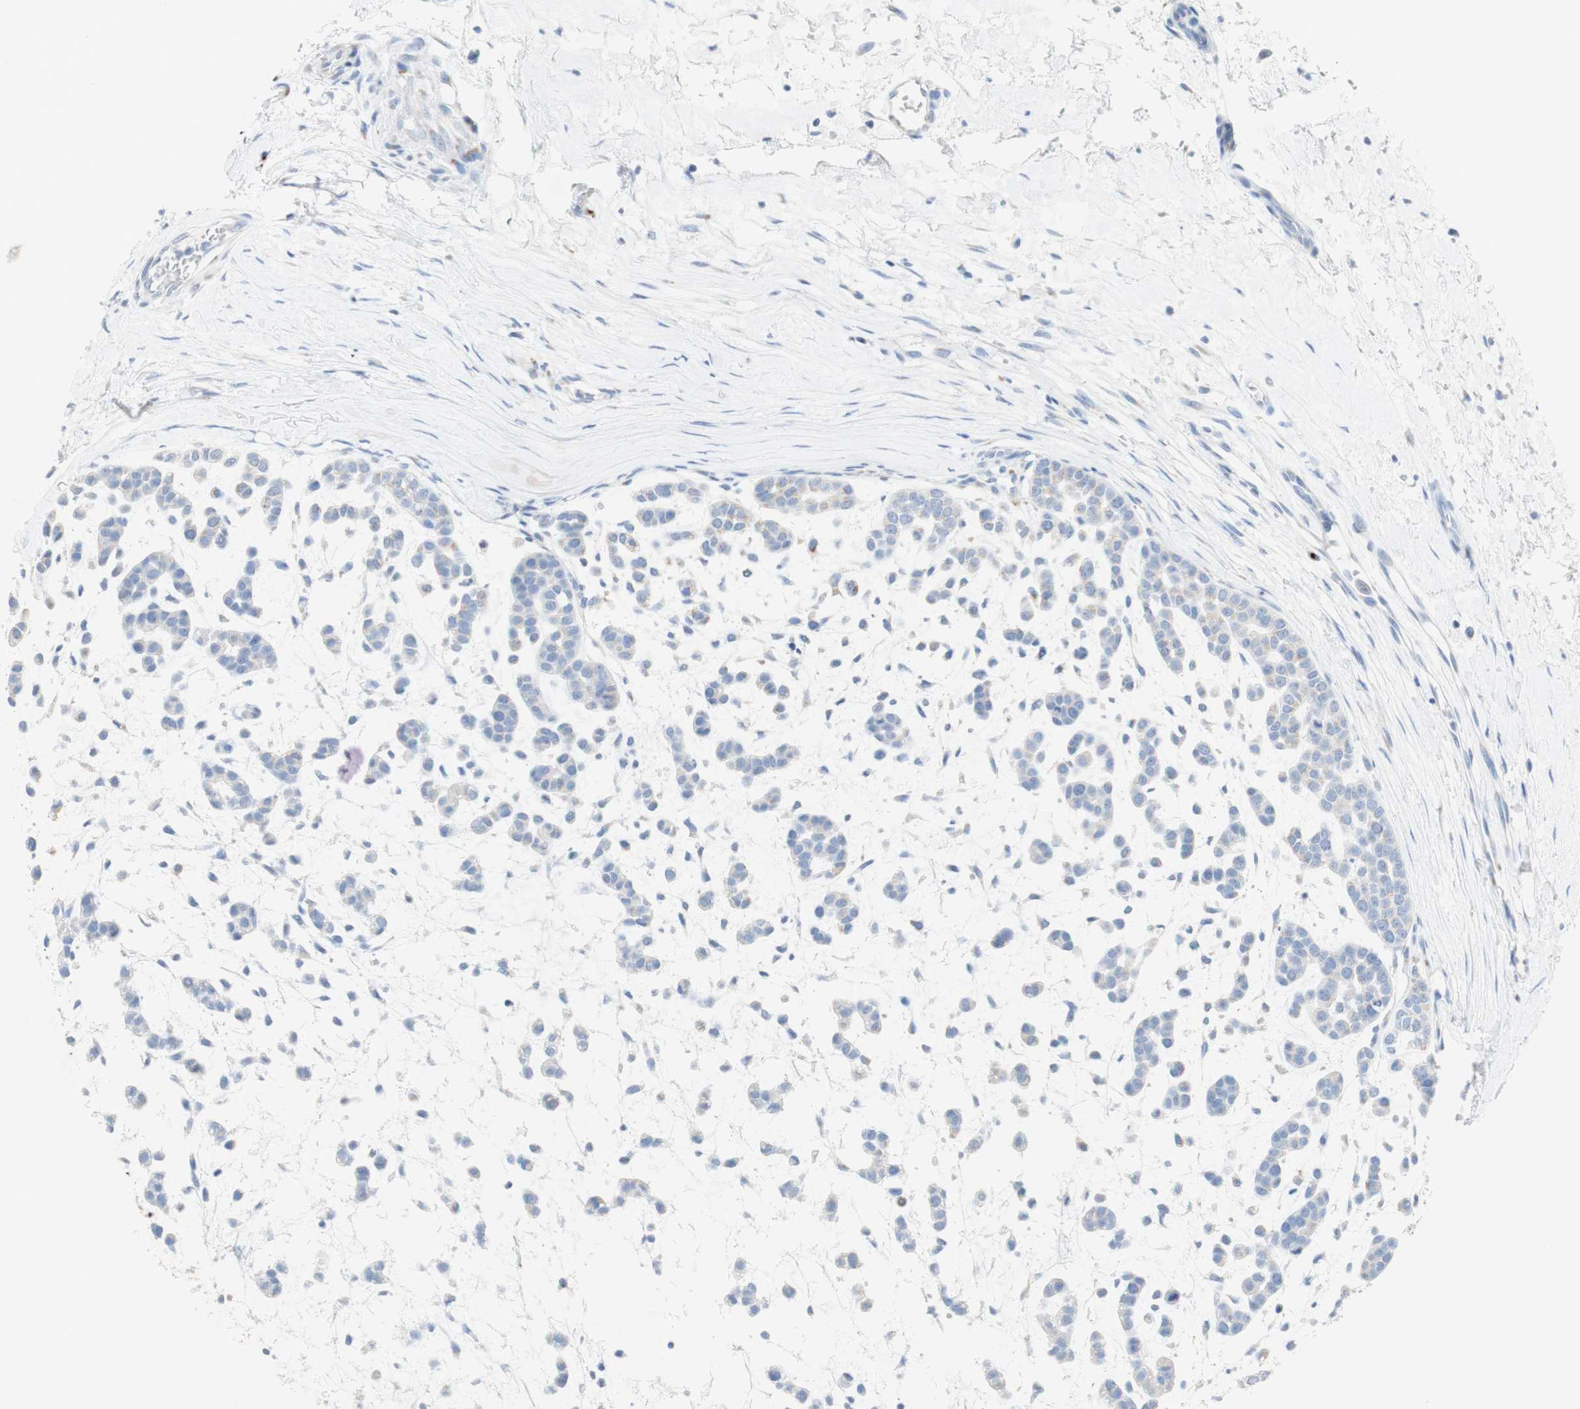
{"staining": {"intensity": "negative", "quantity": "none", "location": "none"}, "tissue": "head and neck cancer", "cell_type": "Tumor cells", "image_type": "cancer", "snomed": [{"axis": "morphology", "description": "Adenocarcinoma, NOS"}, {"axis": "morphology", "description": "Adenoma, NOS"}, {"axis": "topography", "description": "Head-Neck"}], "caption": "The immunohistochemistry image has no significant positivity in tumor cells of head and neck adenocarcinoma tissue.", "gene": "MANEA", "patient": {"sex": "female", "age": 55}}